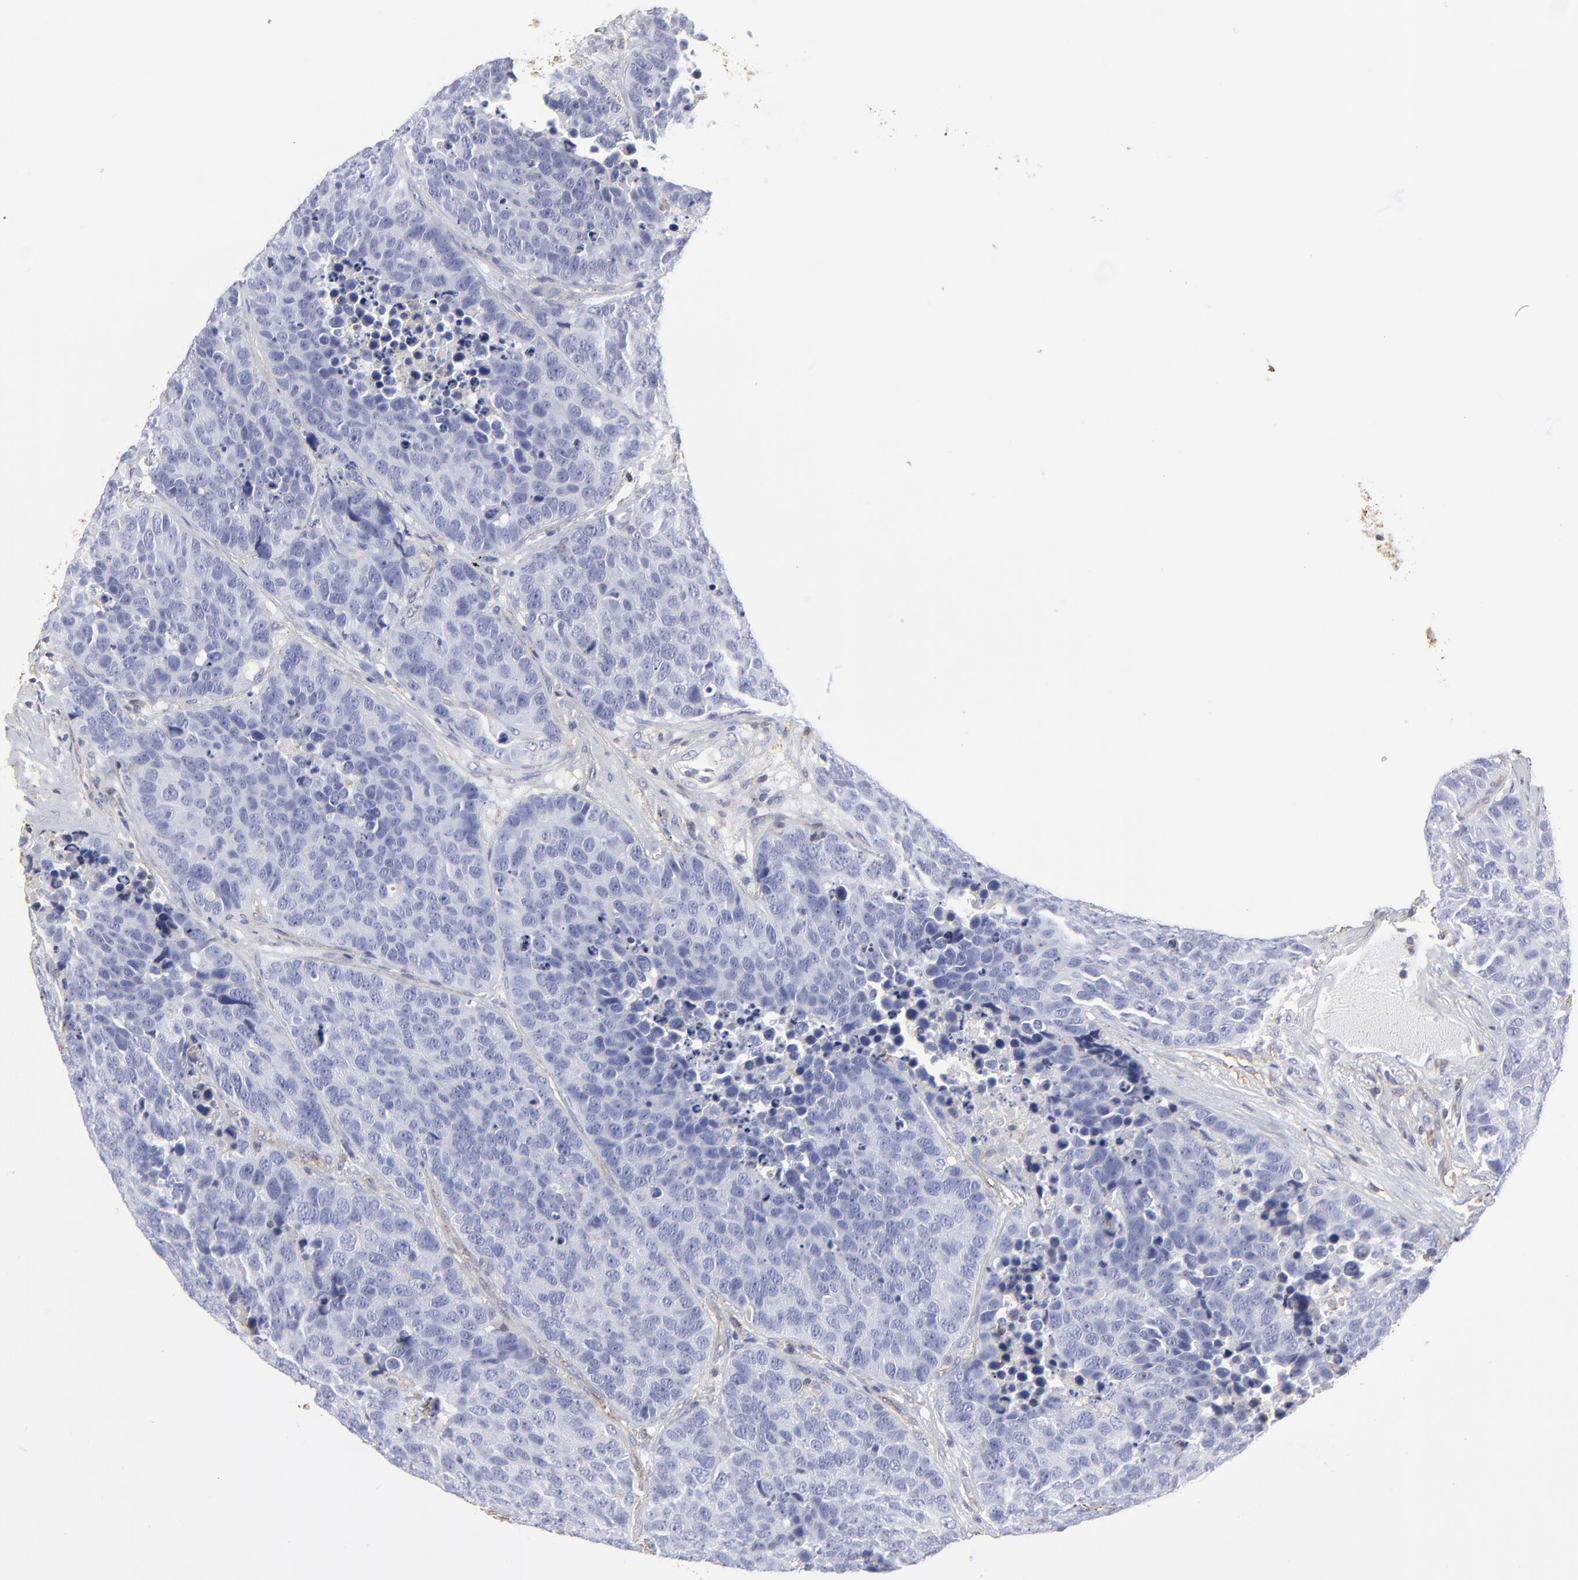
{"staining": {"intensity": "negative", "quantity": "none", "location": "none"}, "tissue": "carcinoid", "cell_type": "Tumor cells", "image_type": "cancer", "snomed": [{"axis": "morphology", "description": "Carcinoid, malignant, NOS"}, {"axis": "topography", "description": "Lung"}], "caption": "Immunohistochemistry of carcinoid (malignant) reveals no staining in tumor cells.", "gene": "ANXA6", "patient": {"sex": "male", "age": 60}}